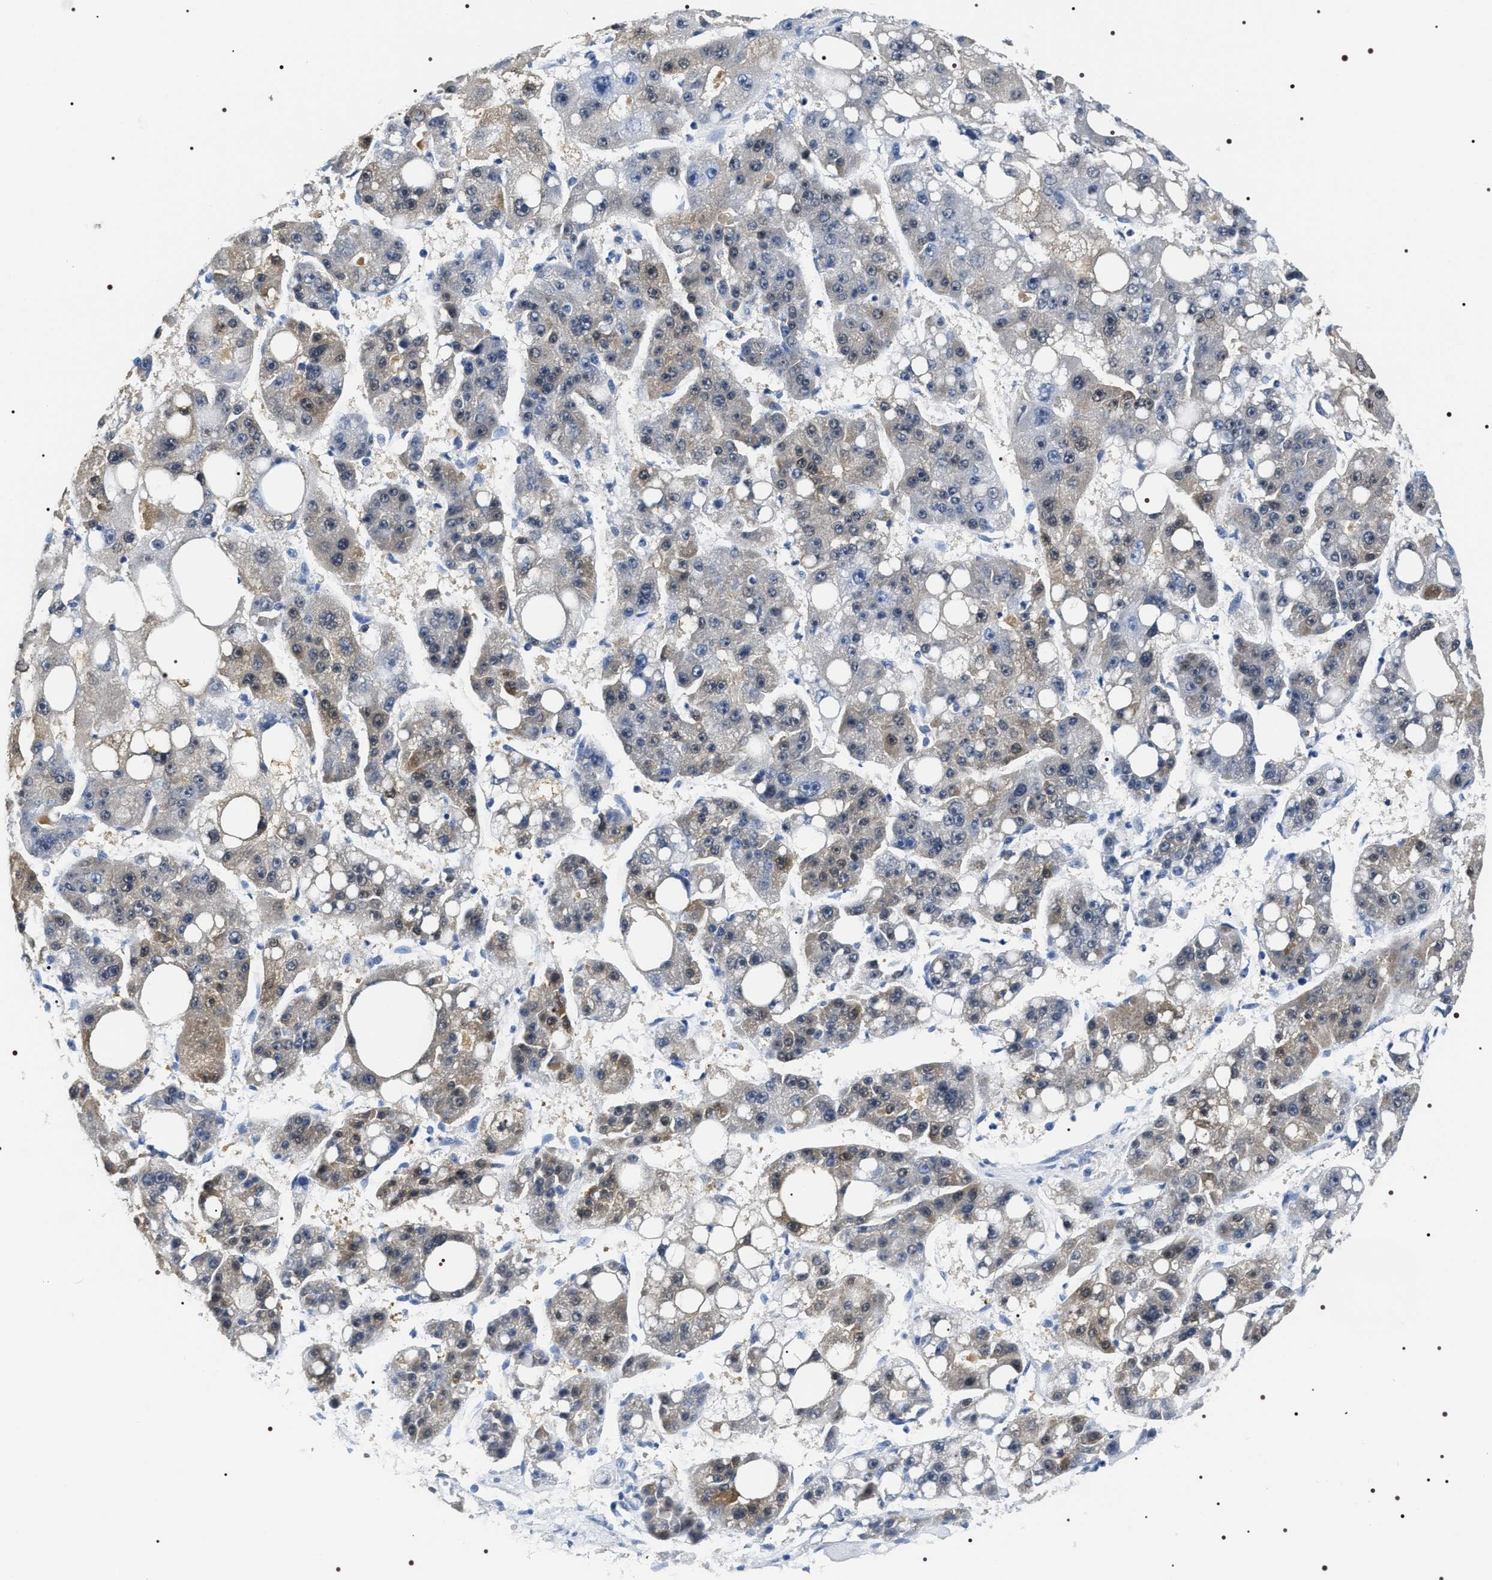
{"staining": {"intensity": "weak", "quantity": "25%-75%", "location": "cytoplasmic/membranous,nuclear"}, "tissue": "liver cancer", "cell_type": "Tumor cells", "image_type": "cancer", "snomed": [{"axis": "morphology", "description": "Carcinoma, Hepatocellular, NOS"}, {"axis": "topography", "description": "Liver"}], "caption": "Human hepatocellular carcinoma (liver) stained with a brown dye displays weak cytoplasmic/membranous and nuclear positive positivity in approximately 25%-75% of tumor cells.", "gene": "ADH4", "patient": {"sex": "female", "age": 61}}